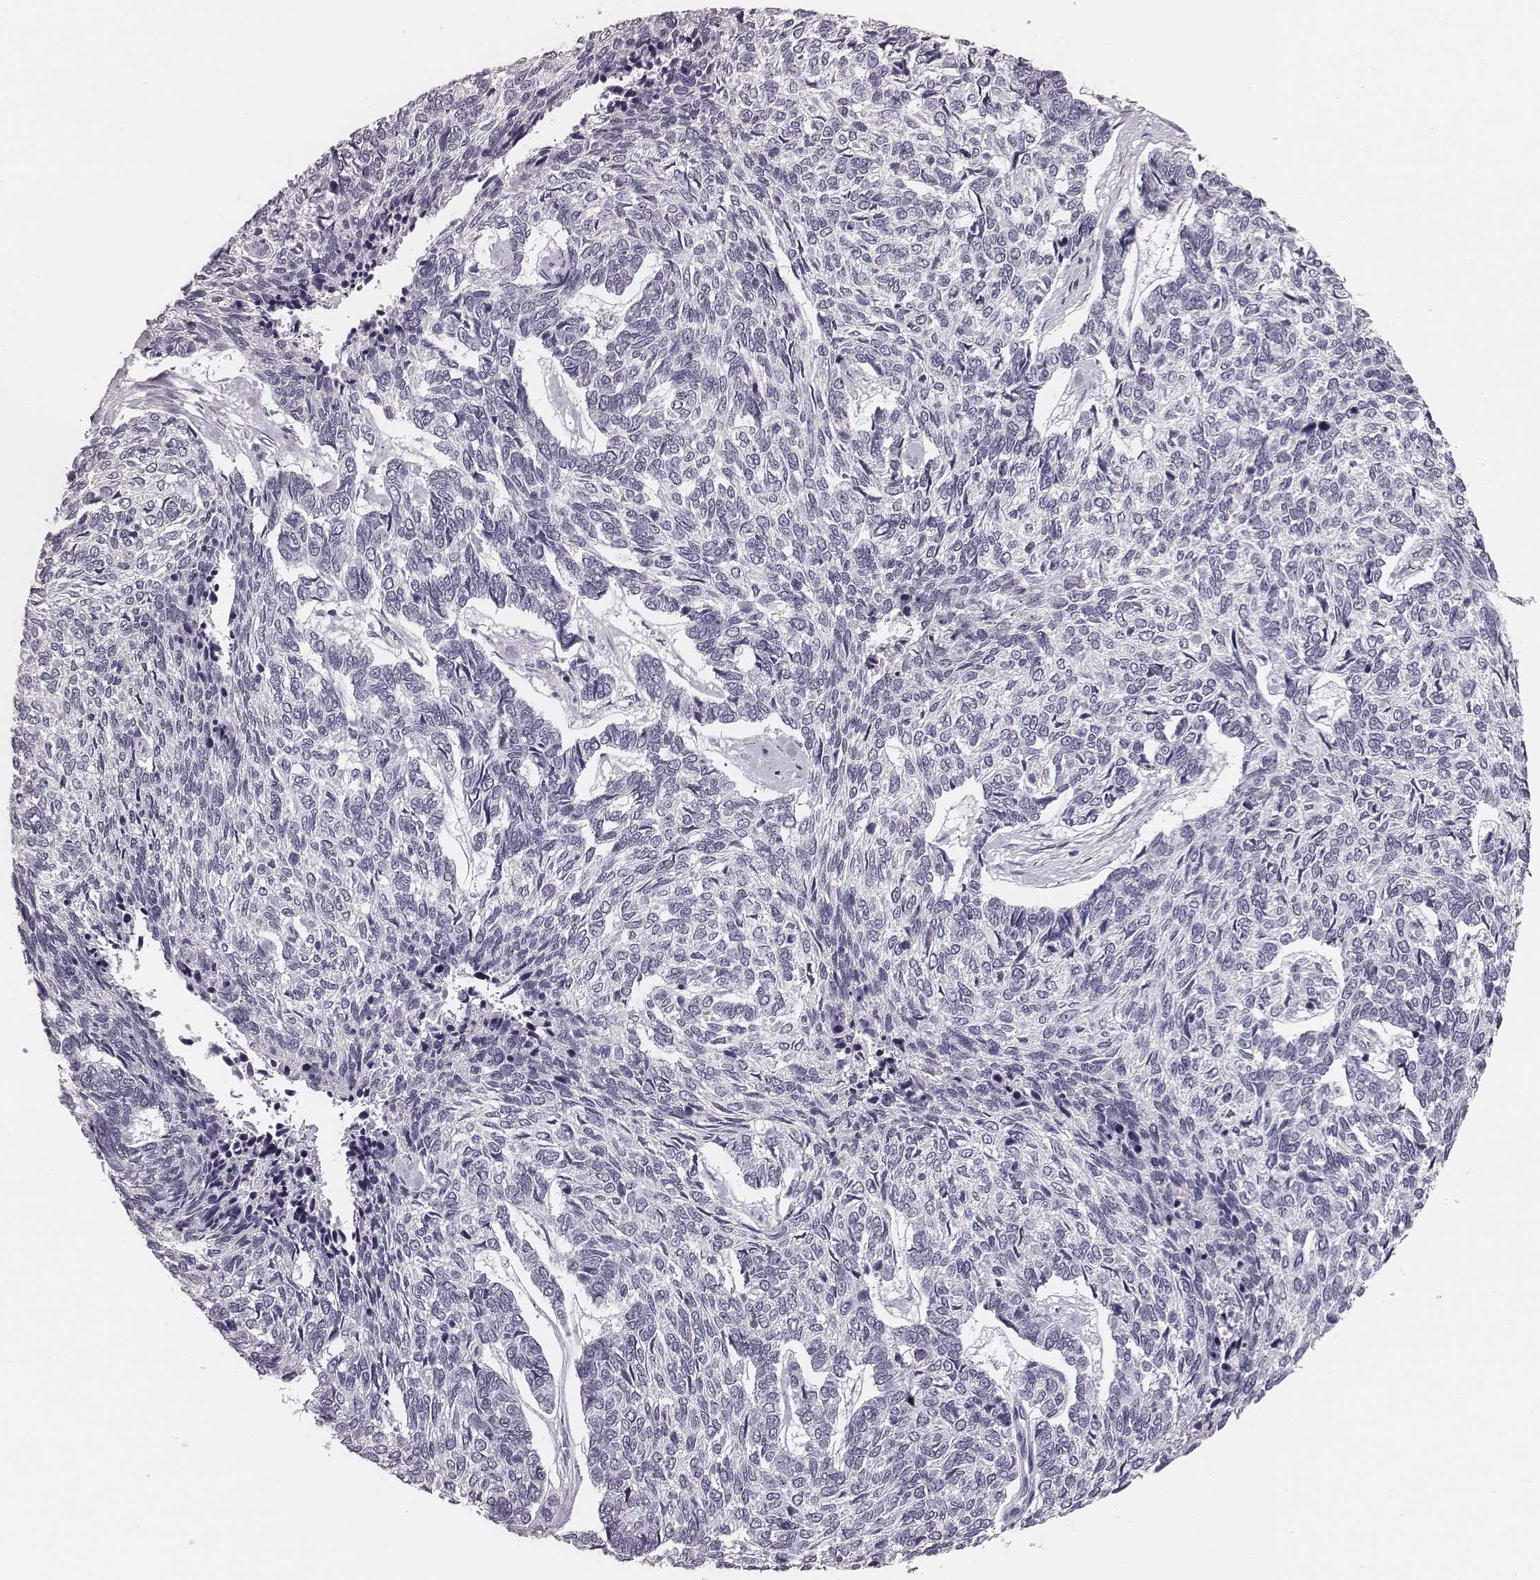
{"staining": {"intensity": "negative", "quantity": "none", "location": "none"}, "tissue": "skin cancer", "cell_type": "Tumor cells", "image_type": "cancer", "snomed": [{"axis": "morphology", "description": "Basal cell carcinoma"}, {"axis": "topography", "description": "Skin"}], "caption": "The image reveals no staining of tumor cells in skin cancer.", "gene": "CSHL1", "patient": {"sex": "female", "age": 65}}